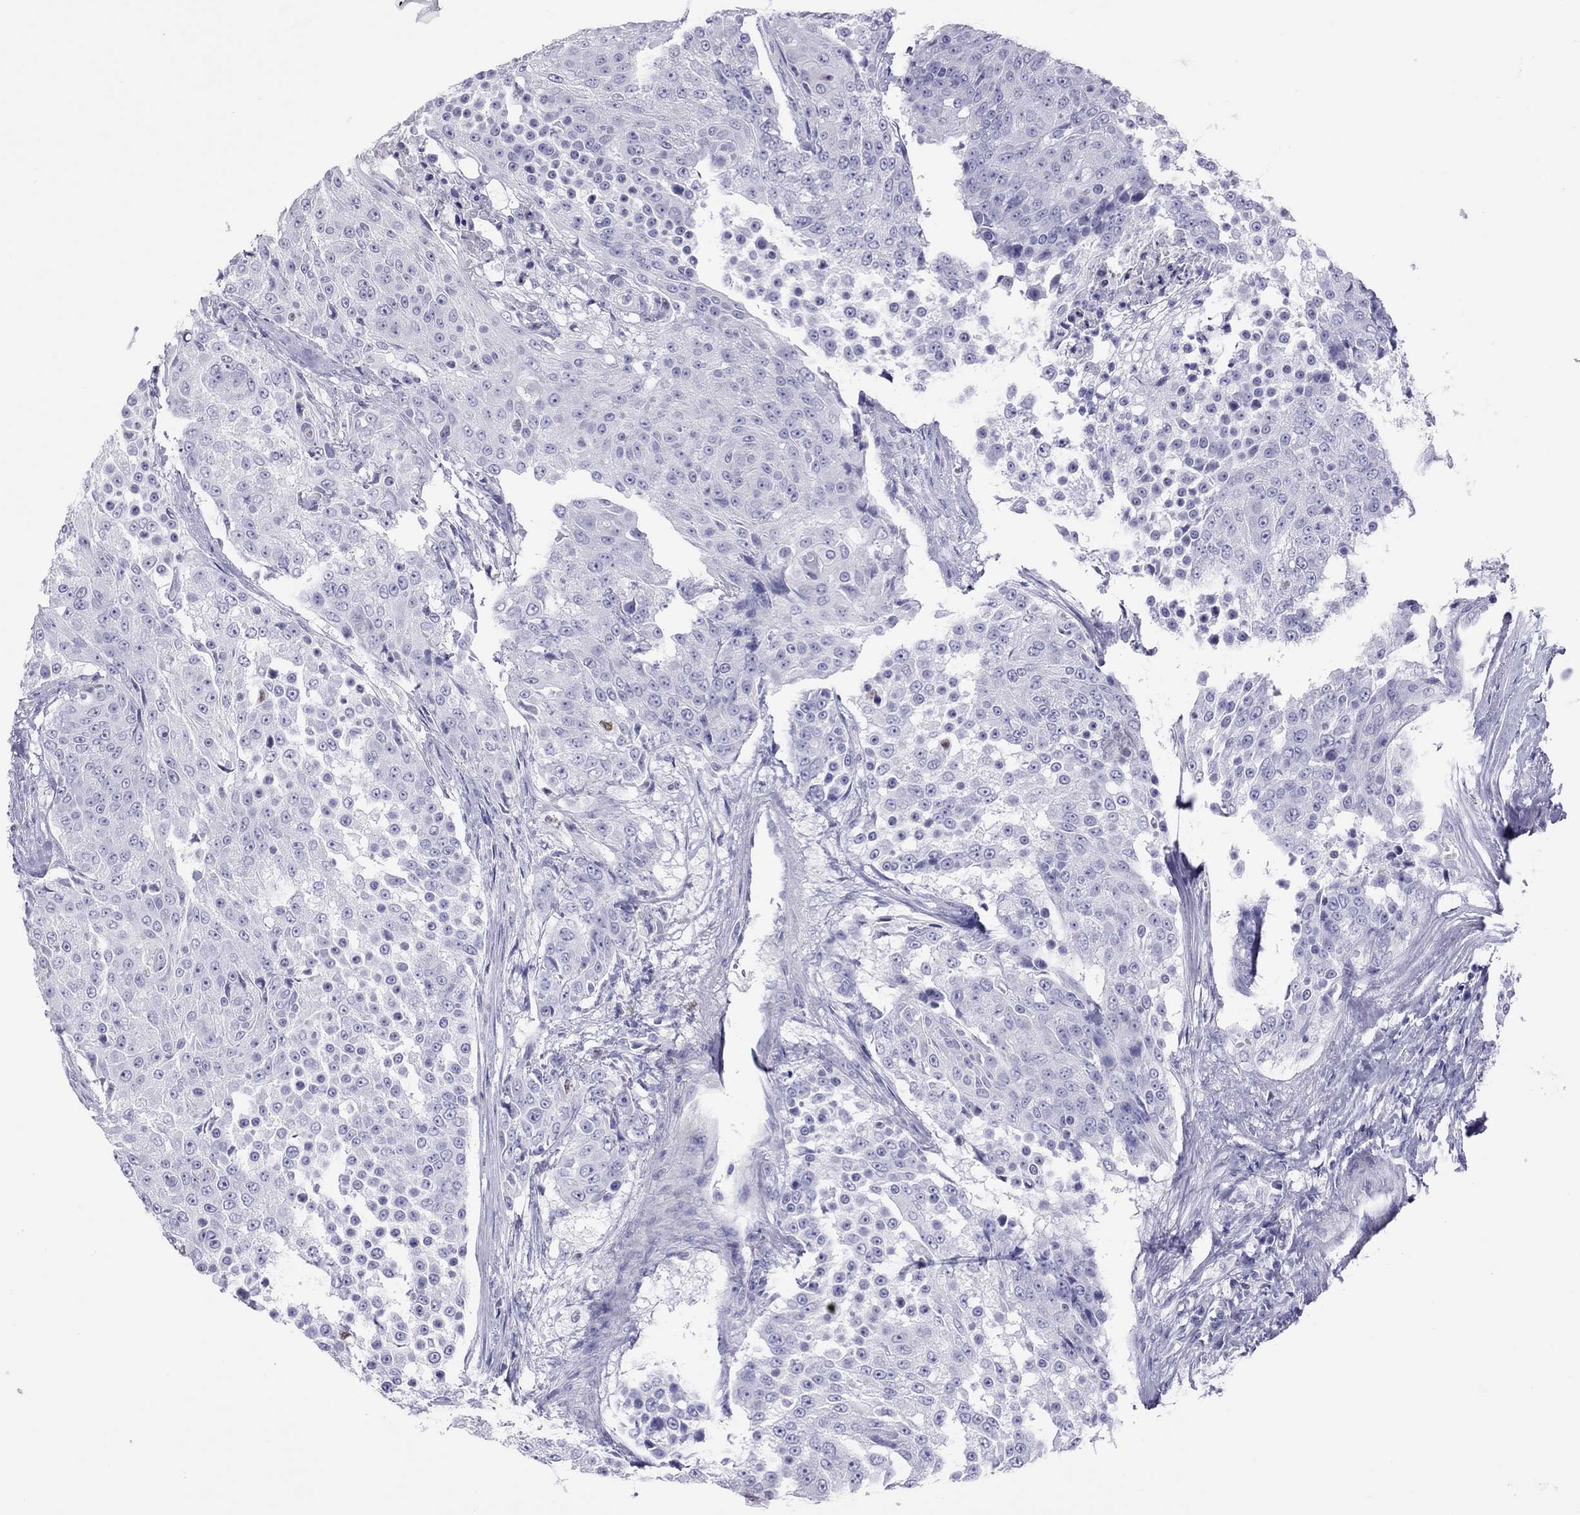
{"staining": {"intensity": "negative", "quantity": "none", "location": "none"}, "tissue": "urothelial cancer", "cell_type": "Tumor cells", "image_type": "cancer", "snomed": [{"axis": "morphology", "description": "Urothelial carcinoma, High grade"}, {"axis": "topography", "description": "Urinary bladder"}], "caption": "A micrograph of urothelial cancer stained for a protein shows no brown staining in tumor cells.", "gene": "STAG3", "patient": {"sex": "female", "age": 63}}